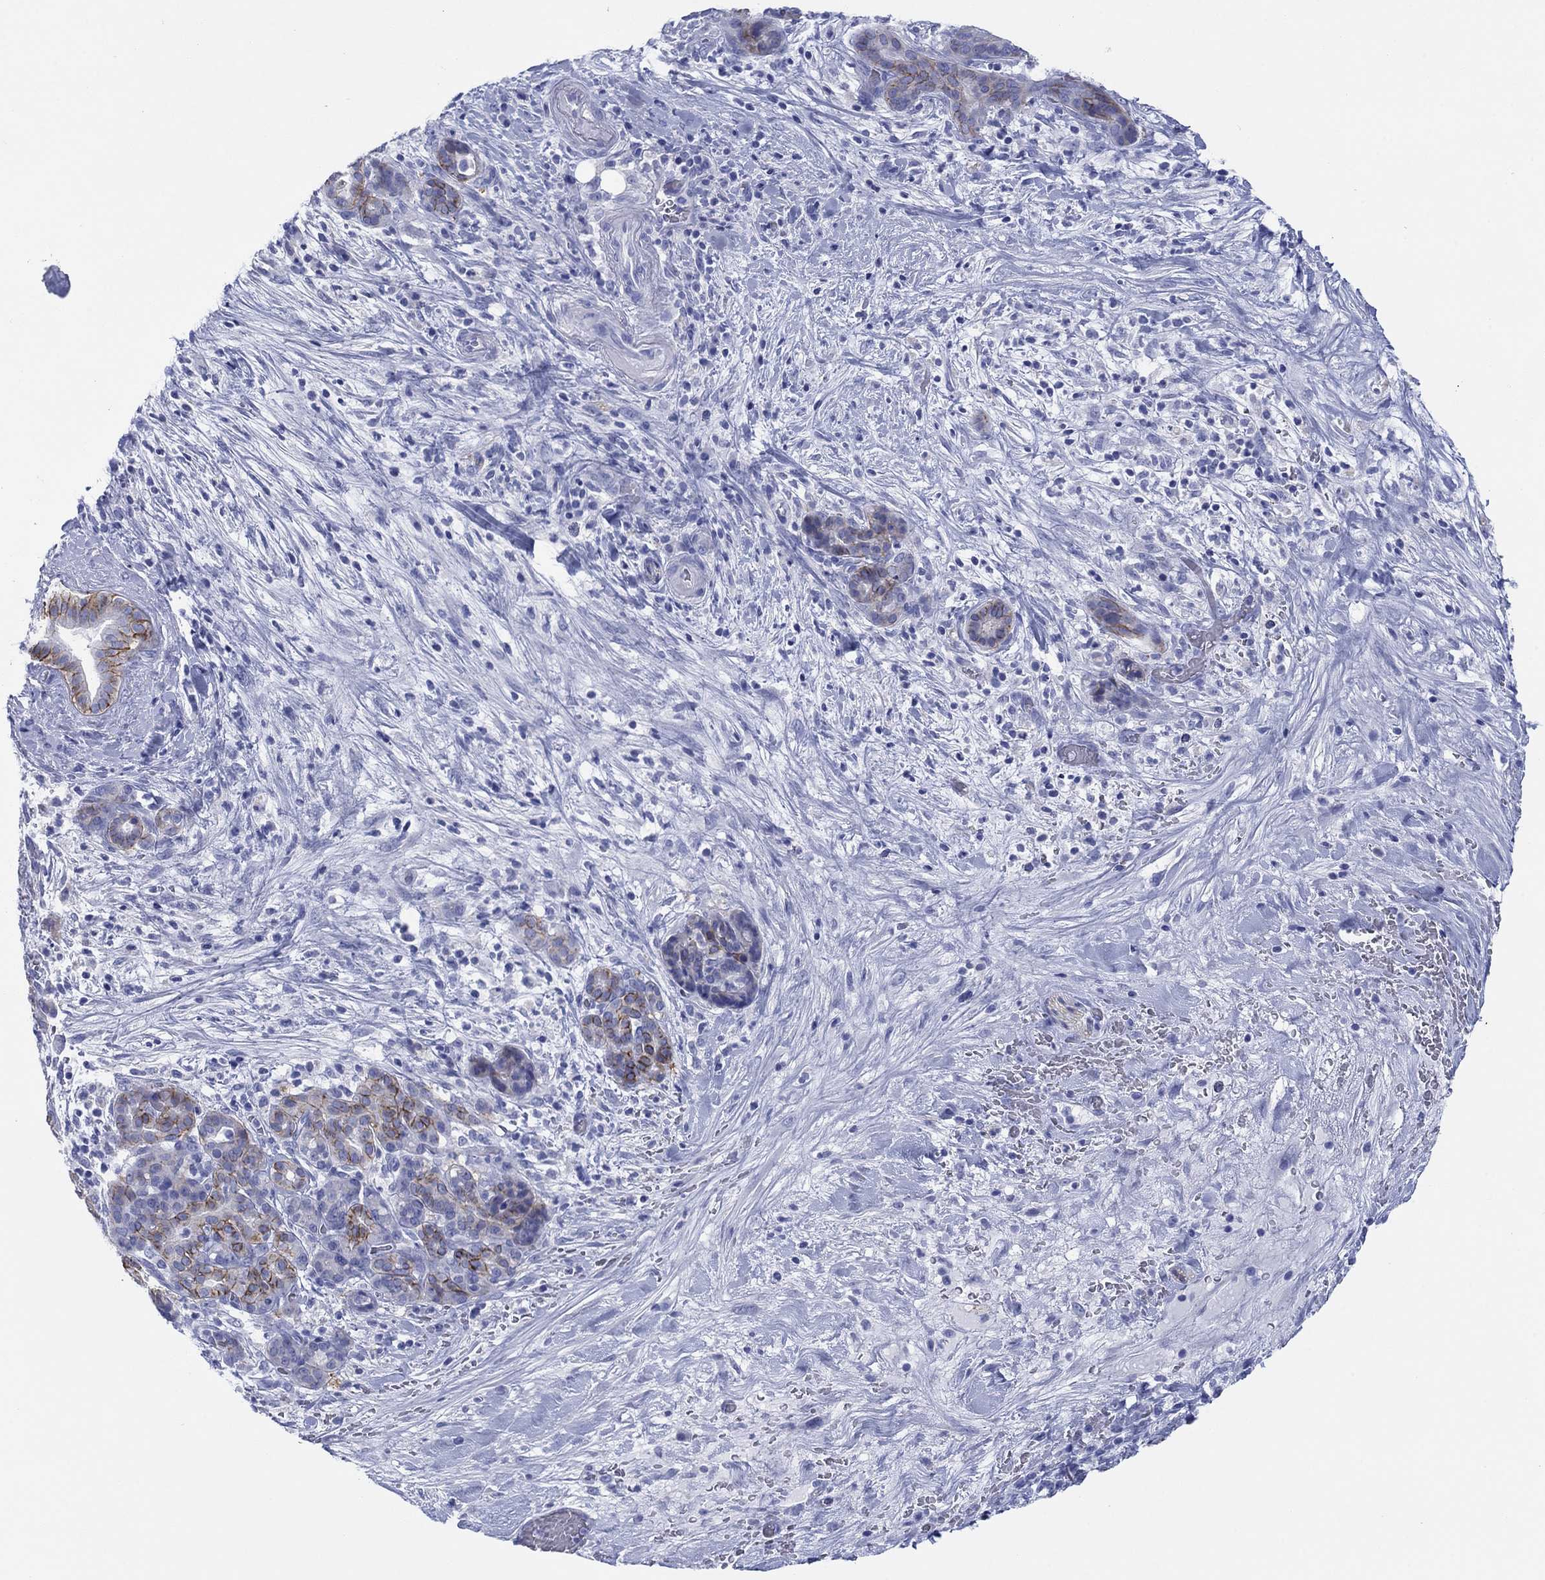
{"staining": {"intensity": "moderate", "quantity": "25%-75%", "location": "cytoplasmic/membranous"}, "tissue": "pancreatic cancer", "cell_type": "Tumor cells", "image_type": "cancer", "snomed": [{"axis": "morphology", "description": "Adenocarcinoma, NOS"}, {"axis": "topography", "description": "Pancreas"}], "caption": "The histopathology image shows a brown stain indicating the presence of a protein in the cytoplasmic/membranous of tumor cells in pancreatic cancer.", "gene": "ATP1B1", "patient": {"sex": "male", "age": 44}}